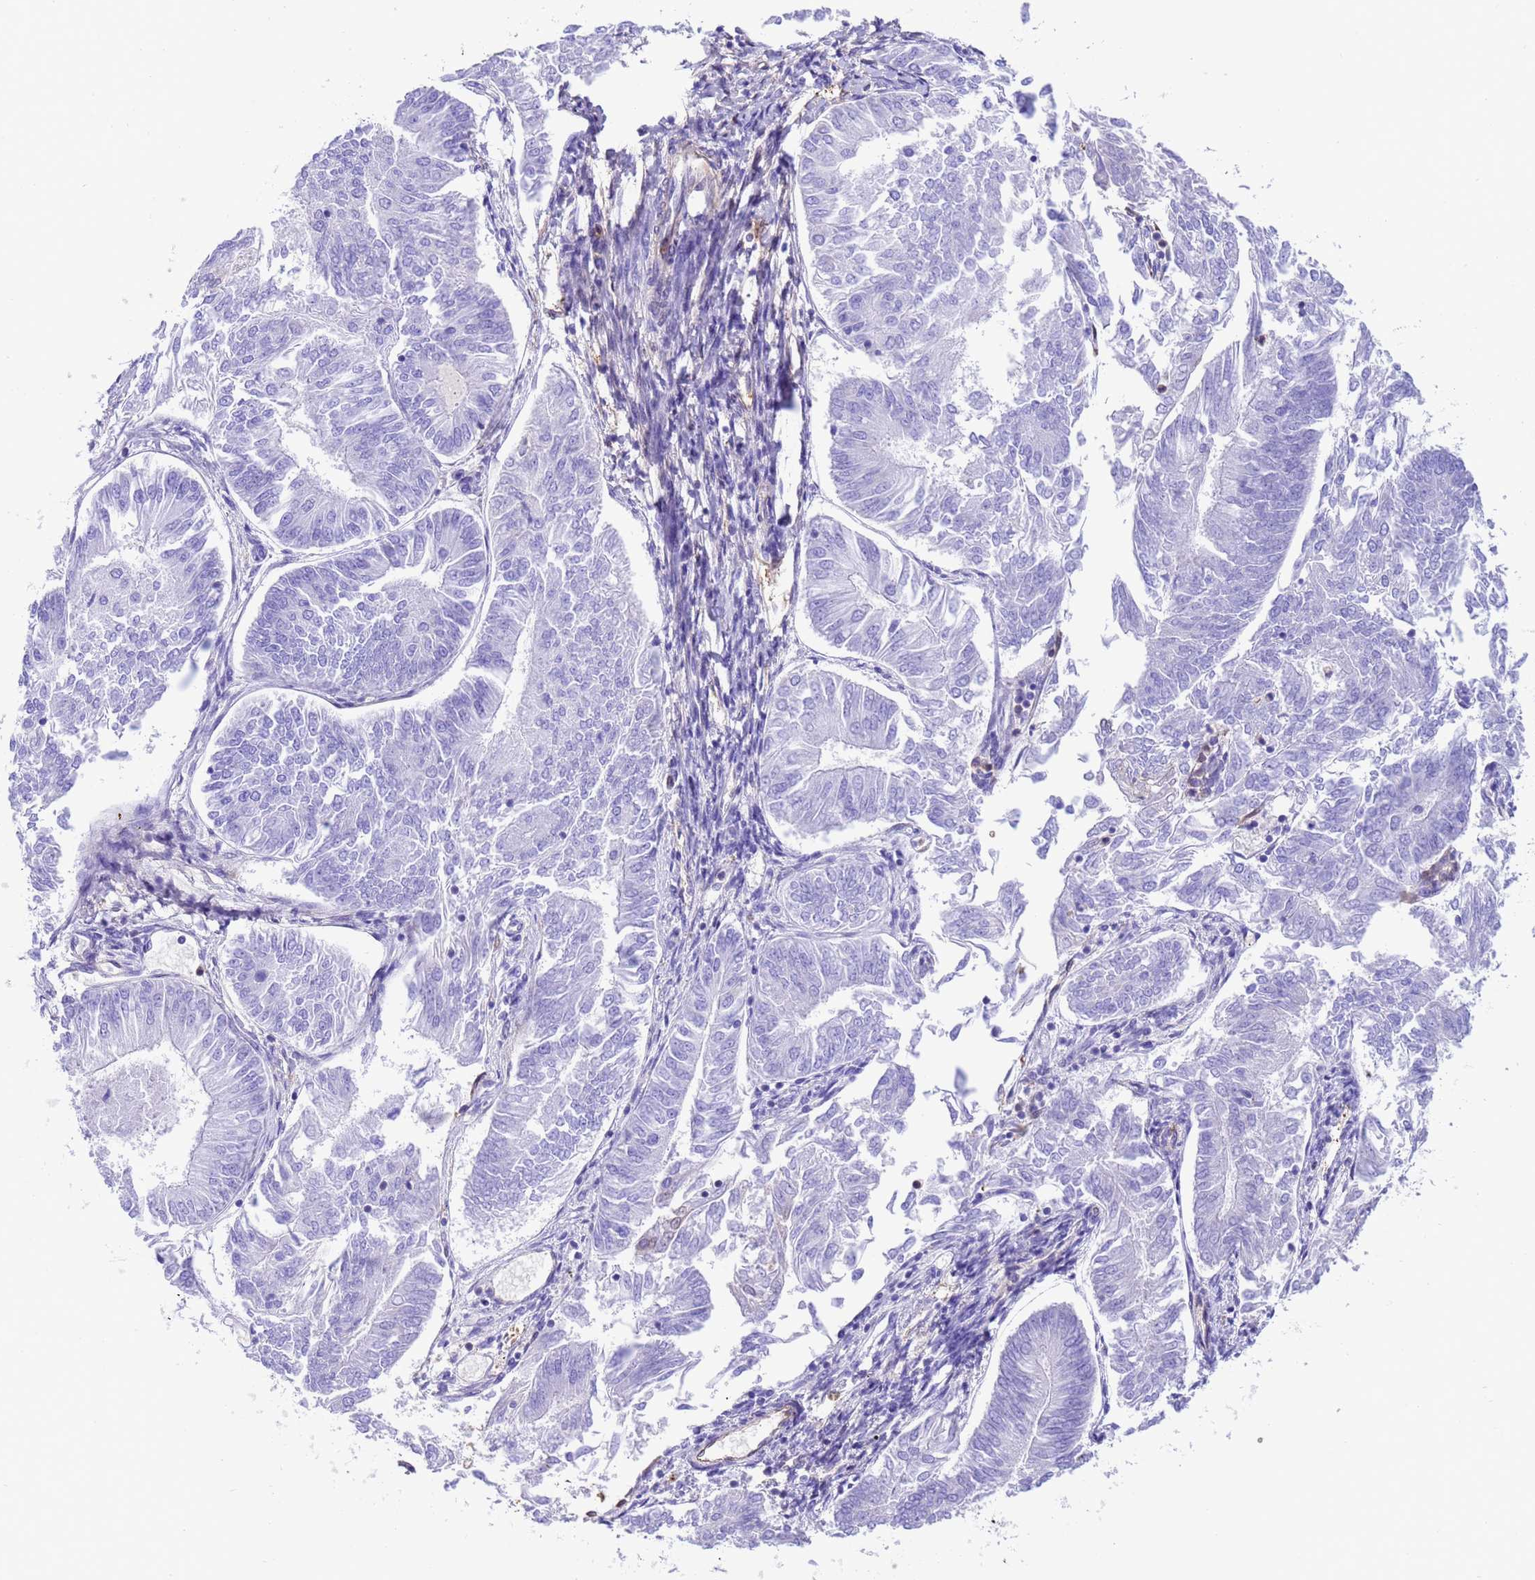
{"staining": {"intensity": "negative", "quantity": "none", "location": "none"}, "tissue": "endometrial cancer", "cell_type": "Tumor cells", "image_type": "cancer", "snomed": [{"axis": "morphology", "description": "Adenocarcinoma, NOS"}, {"axis": "topography", "description": "Endometrium"}], "caption": "Immunohistochemical staining of endometrial cancer displays no significant staining in tumor cells.", "gene": "C6orf47", "patient": {"sex": "female", "age": 58}}